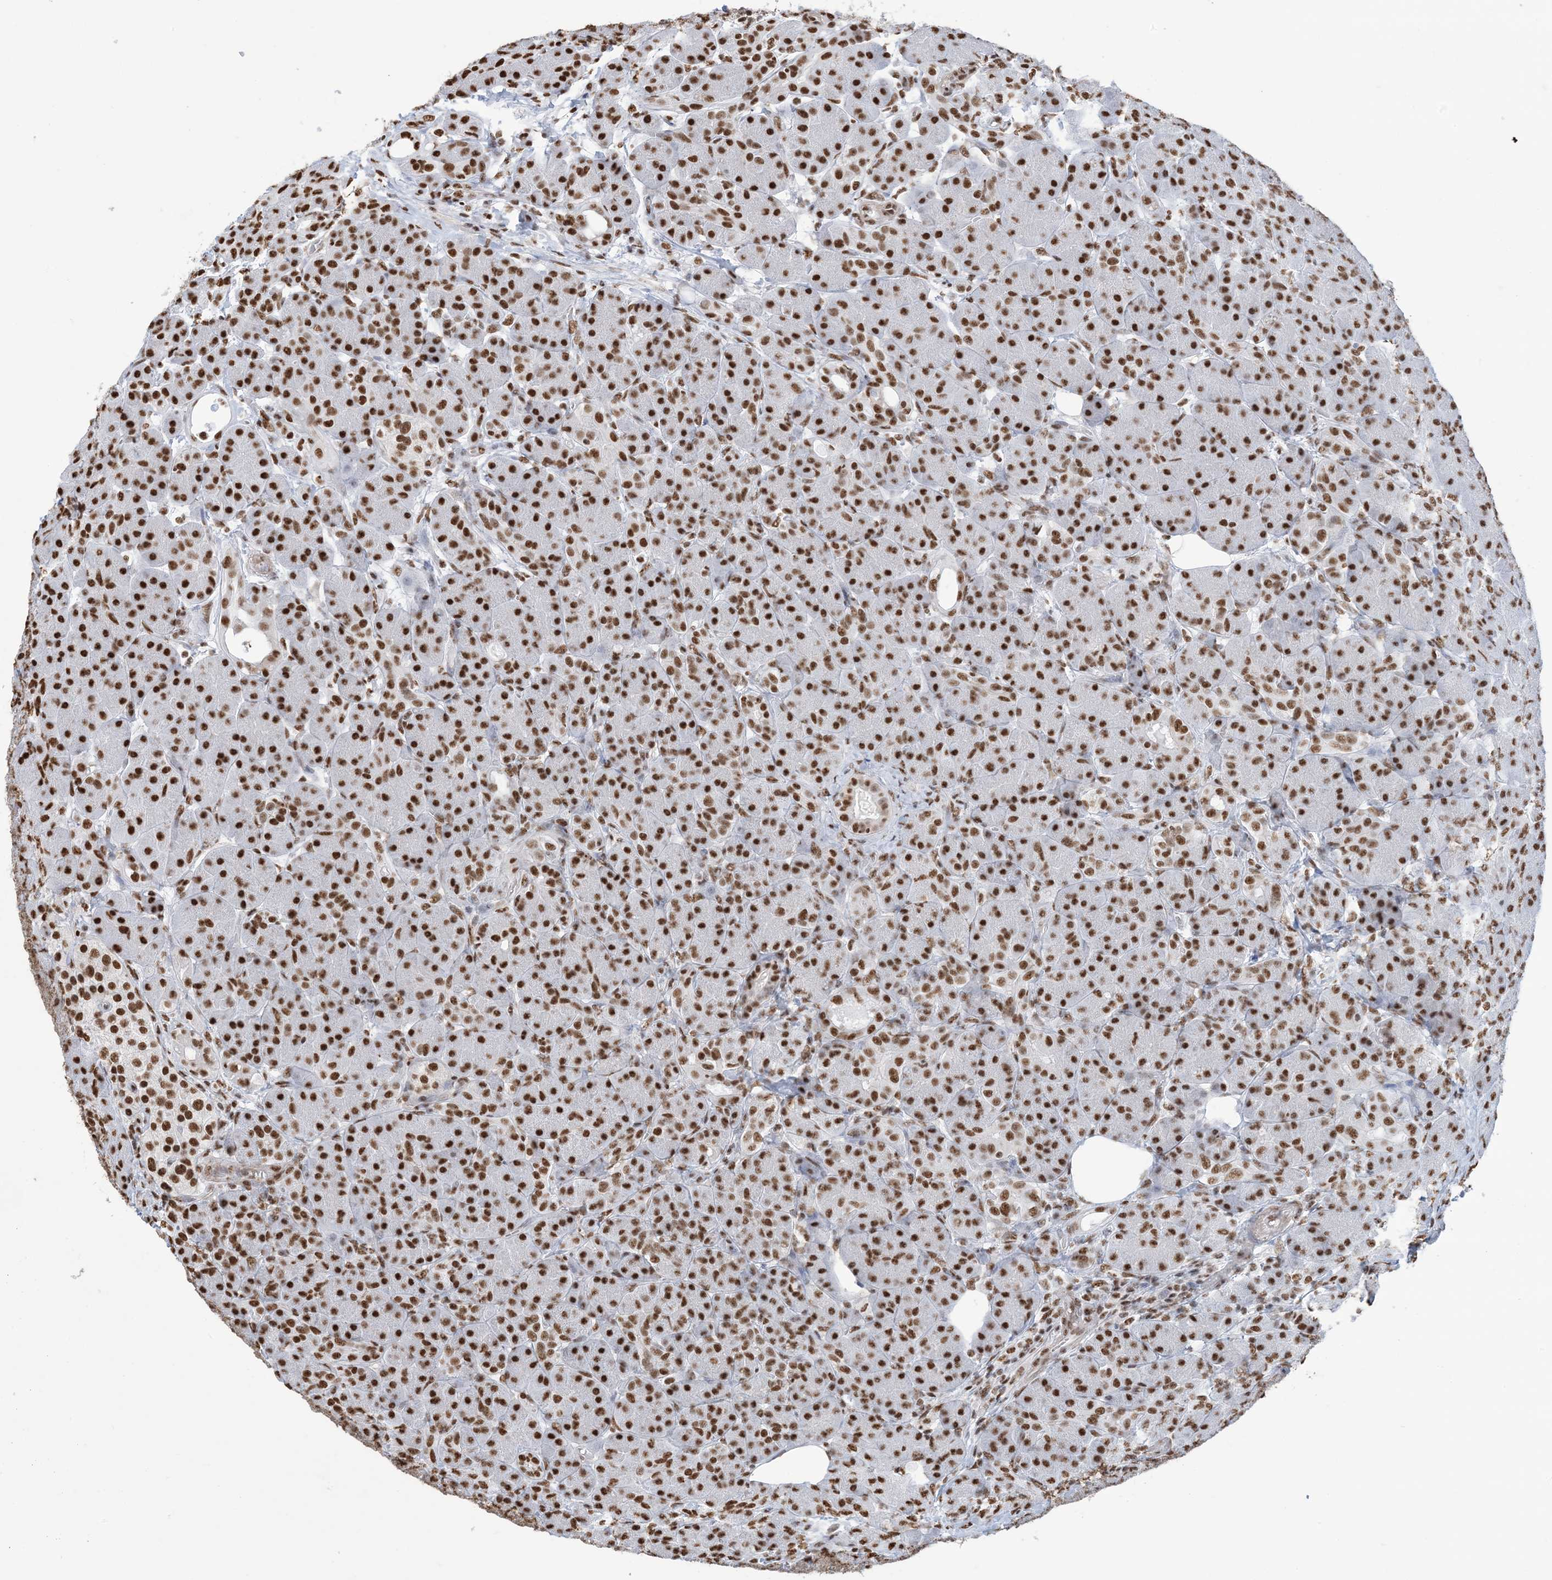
{"staining": {"intensity": "strong", "quantity": ">75%", "location": "nuclear"}, "tissue": "pancreas", "cell_type": "Exocrine glandular cells", "image_type": "normal", "snomed": [{"axis": "morphology", "description": "Normal tissue, NOS"}, {"axis": "topography", "description": "Pancreas"}], "caption": "The immunohistochemical stain labels strong nuclear staining in exocrine glandular cells of benign pancreas. The protein is stained brown, and the nuclei are stained in blue (DAB IHC with brightfield microscopy, high magnification).", "gene": "ZNF792", "patient": {"sex": "male", "age": 63}}